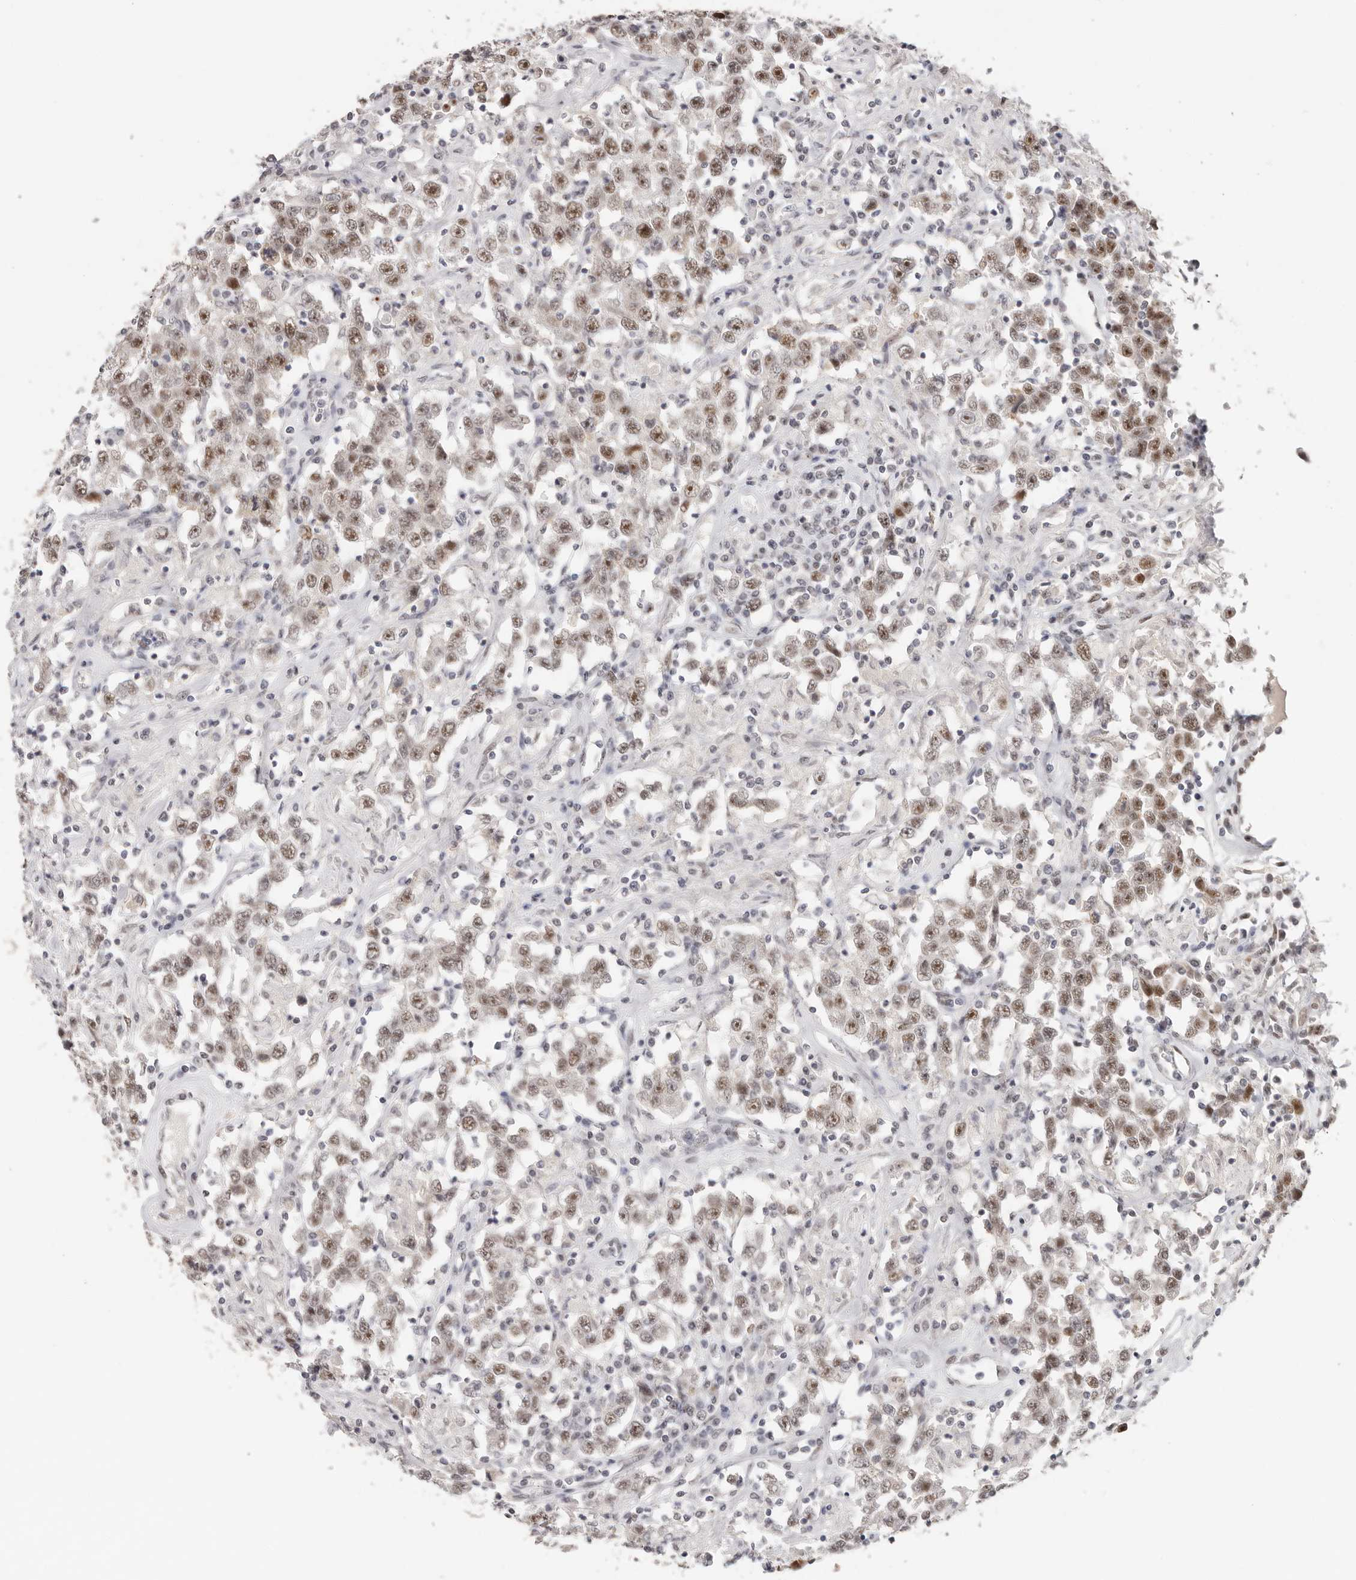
{"staining": {"intensity": "moderate", "quantity": ">75%", "location": "nuclear"}, "tissue": "testis cancer", "cell_type": "Tumor cells", "image_type": "cancer", "snomed": [{"axis": "morphology", "description": "Seminoma, NOS"}, {"axis": "topography", "description": "Testis"}], "caption": "Protein staining of testis seminoma tissue reveals moderate nuclear expression in about >75% of tumor cells. Nuclei are stained in blue.", "gene": "LARP7", "patient": {"sex": "male", "age": 41}}